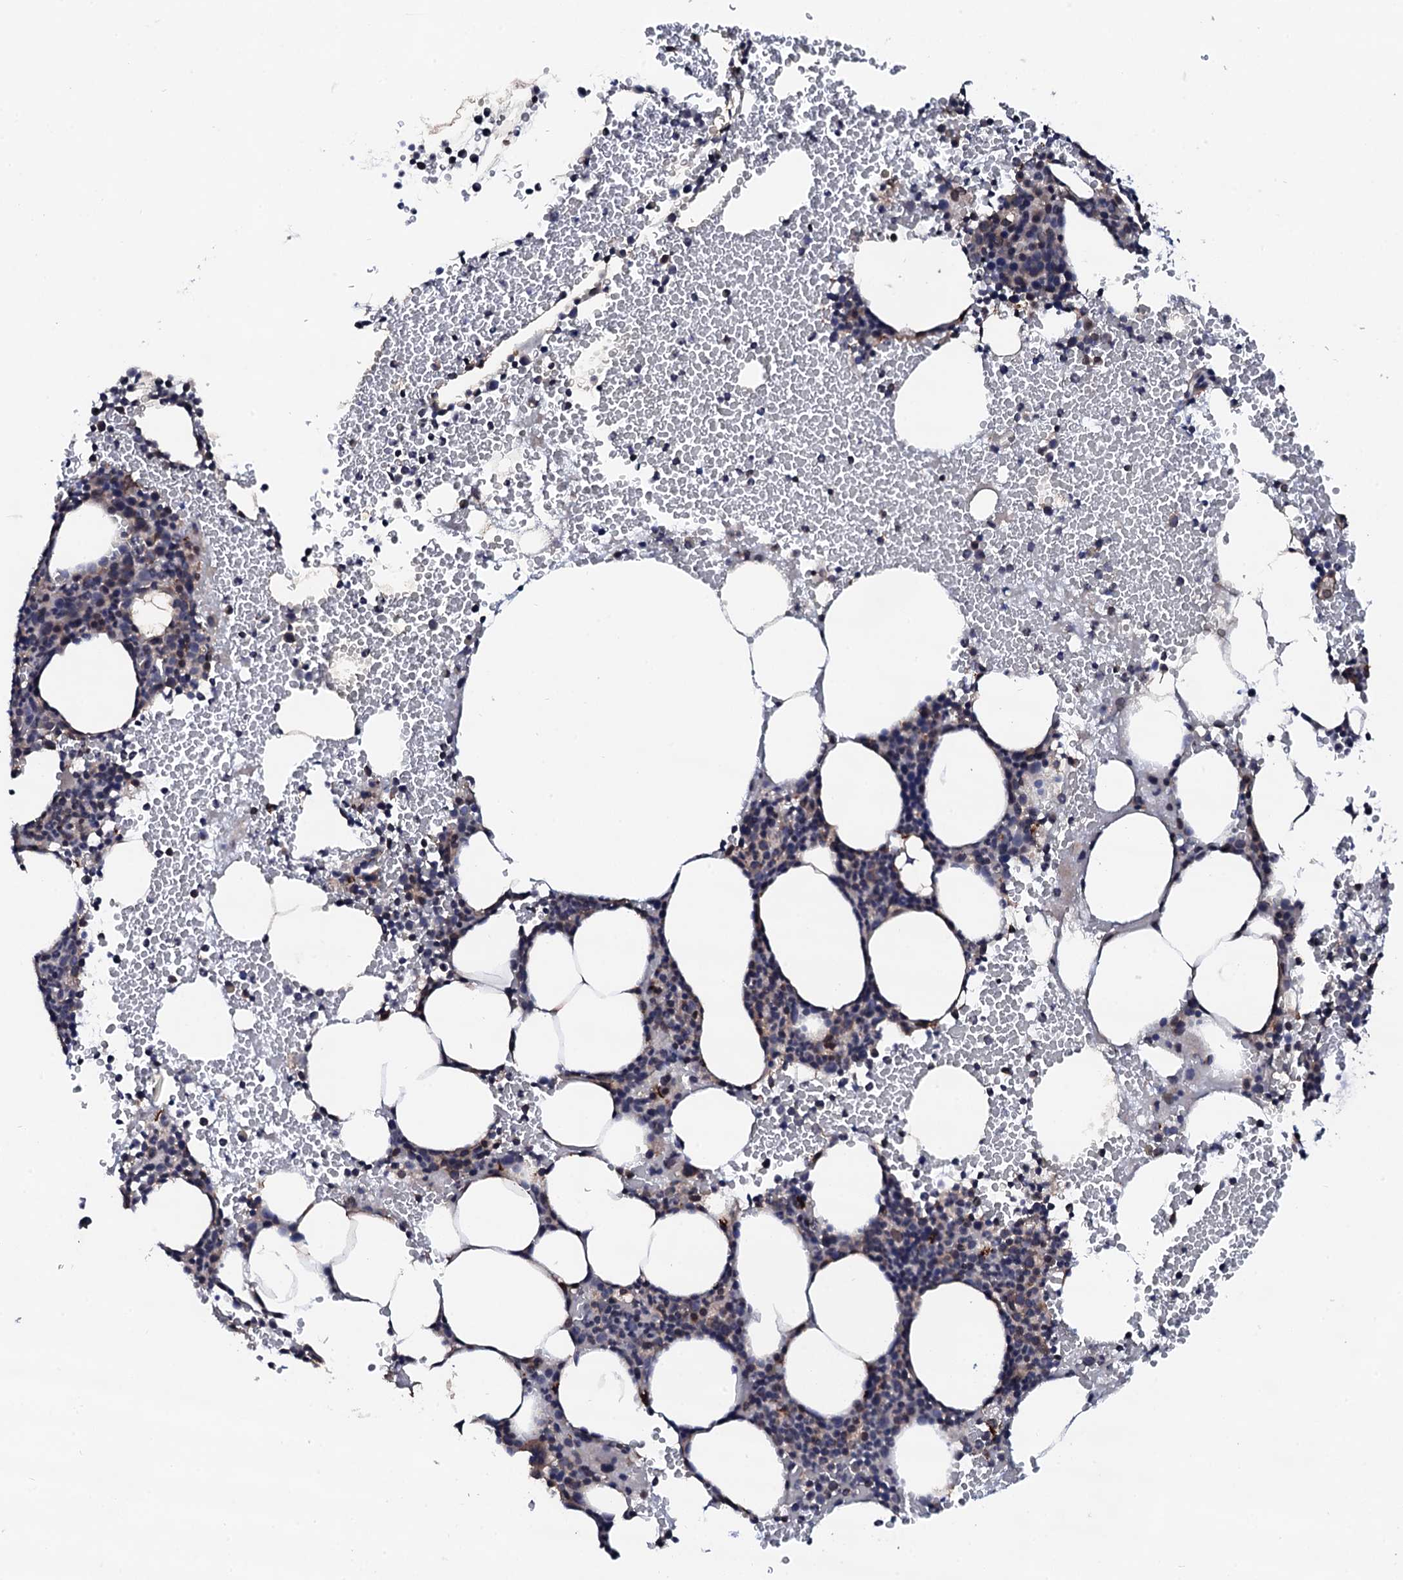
{"staining": {"intensity": "weak", "quantity": "<25%", "location": "nuclear"}, "tissue": "bone marrow", "cell_type": "Hematopoietic cells", "image_type": "normal", "snomed": [{"axis": "morphology", "description": "Normal tissue, NOS"}, {"axis": "morphology", "description": "Inflammation, NOS"}, {"axis": "topography", "description": "Bone marrow"}], "caption": "This is an immunohistochemistry (IHC) photomicrograph of normal human bone marrow. There is no staining in hematopoietic cells.", "gene": "EDC3", "patient": {"sex": "female", "age": 78}}